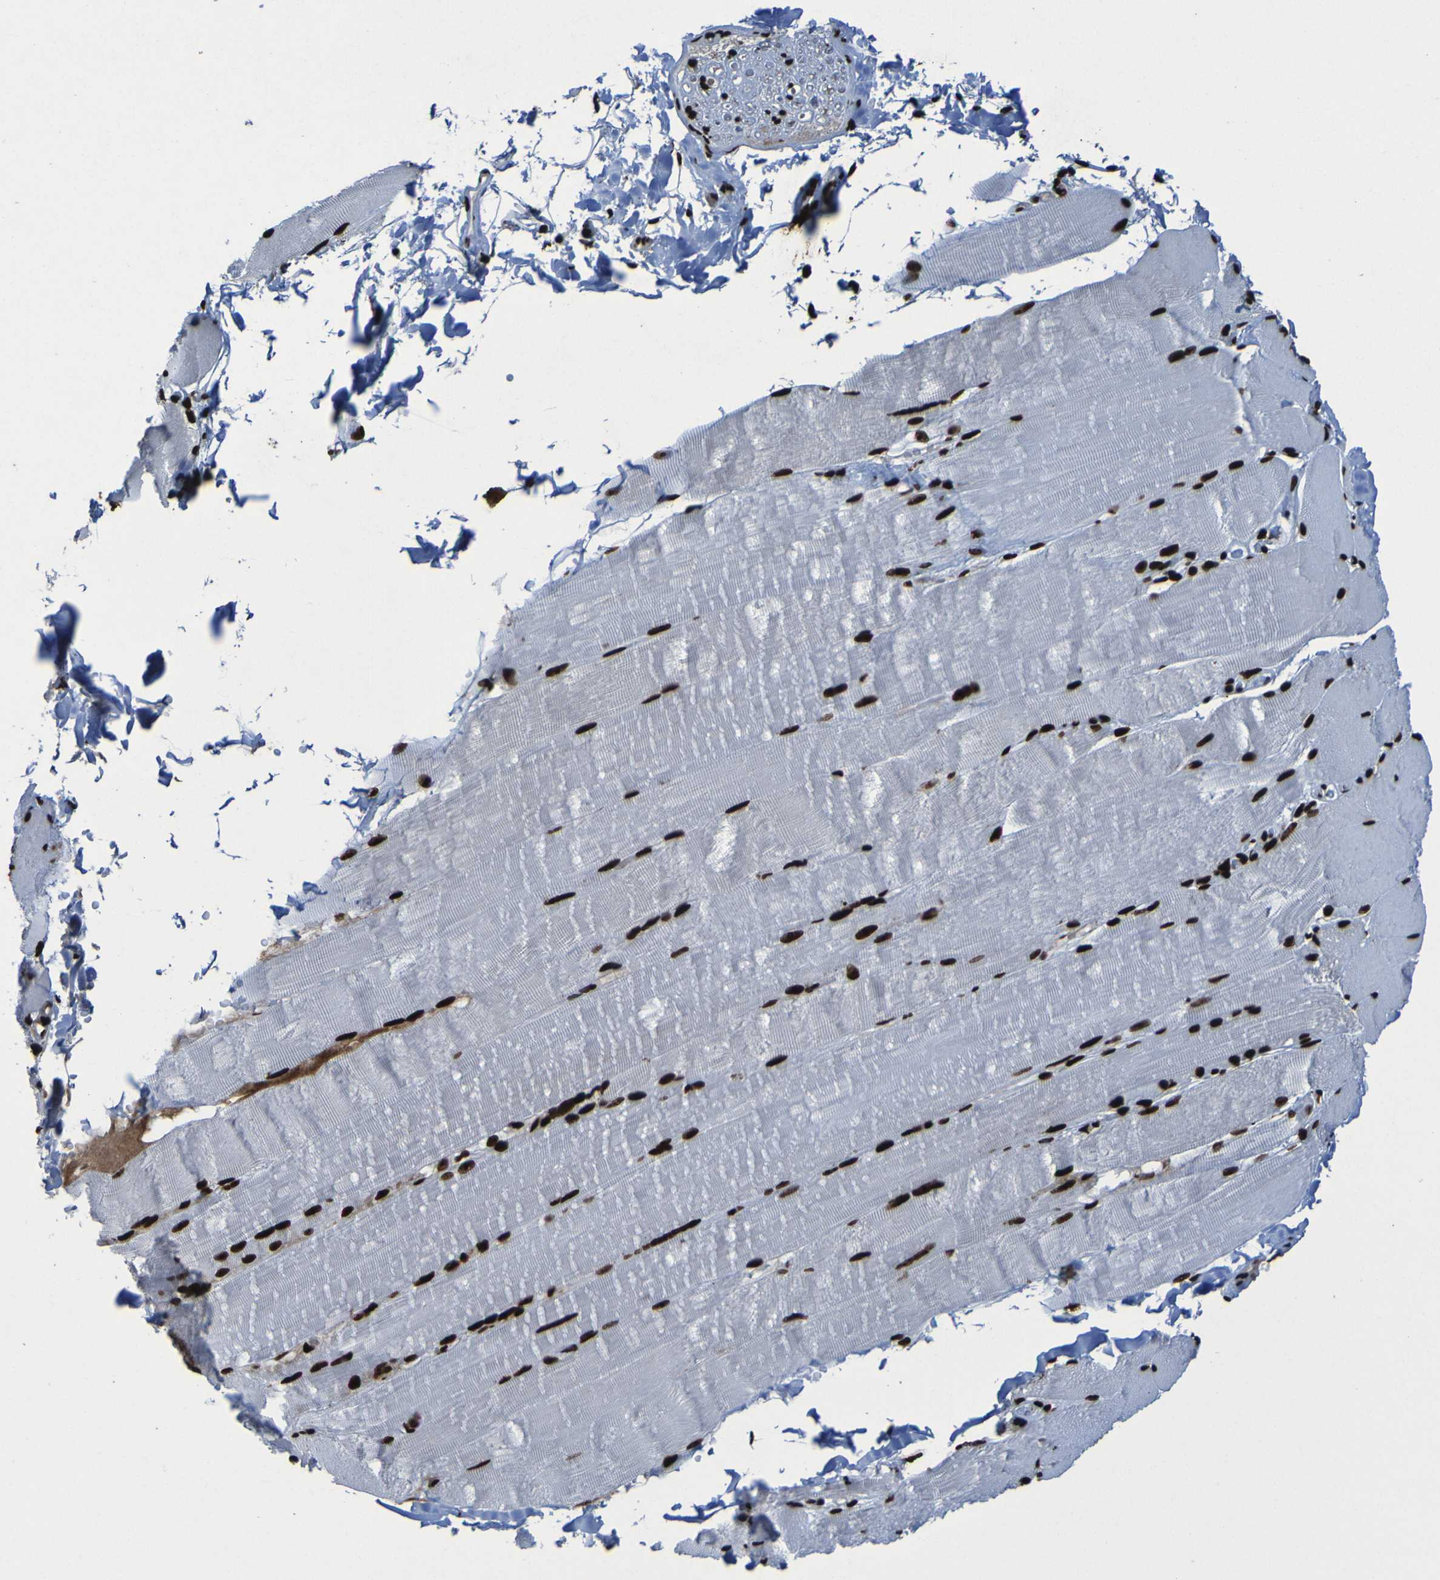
{"staining": {"intensity": "strong", "quantity": ">75%", "location": "nuclear"}, "tissue": "skeletal muscle", "cell_type": "Myocytes", "image_type": "normal", "snomed": [{"axis": "morphology", "description": "Normal tissue, NOS"}, {"axis": "topography", "description": "Skin"}, {"axis": "topography", "description": "Skeletal muscle"}], "caption": "Skeletal muscle stained for a protein exhibits strong nuclear positivity in myocytes. The staining is performed using DAB (3,3'-diaminobenzidine) brown chromogen to label protein expression. The nuclei are counter-stained blue using hematoxylin.", "gene": "NPM1", "patient": {"sex": "male", "age": 83}}